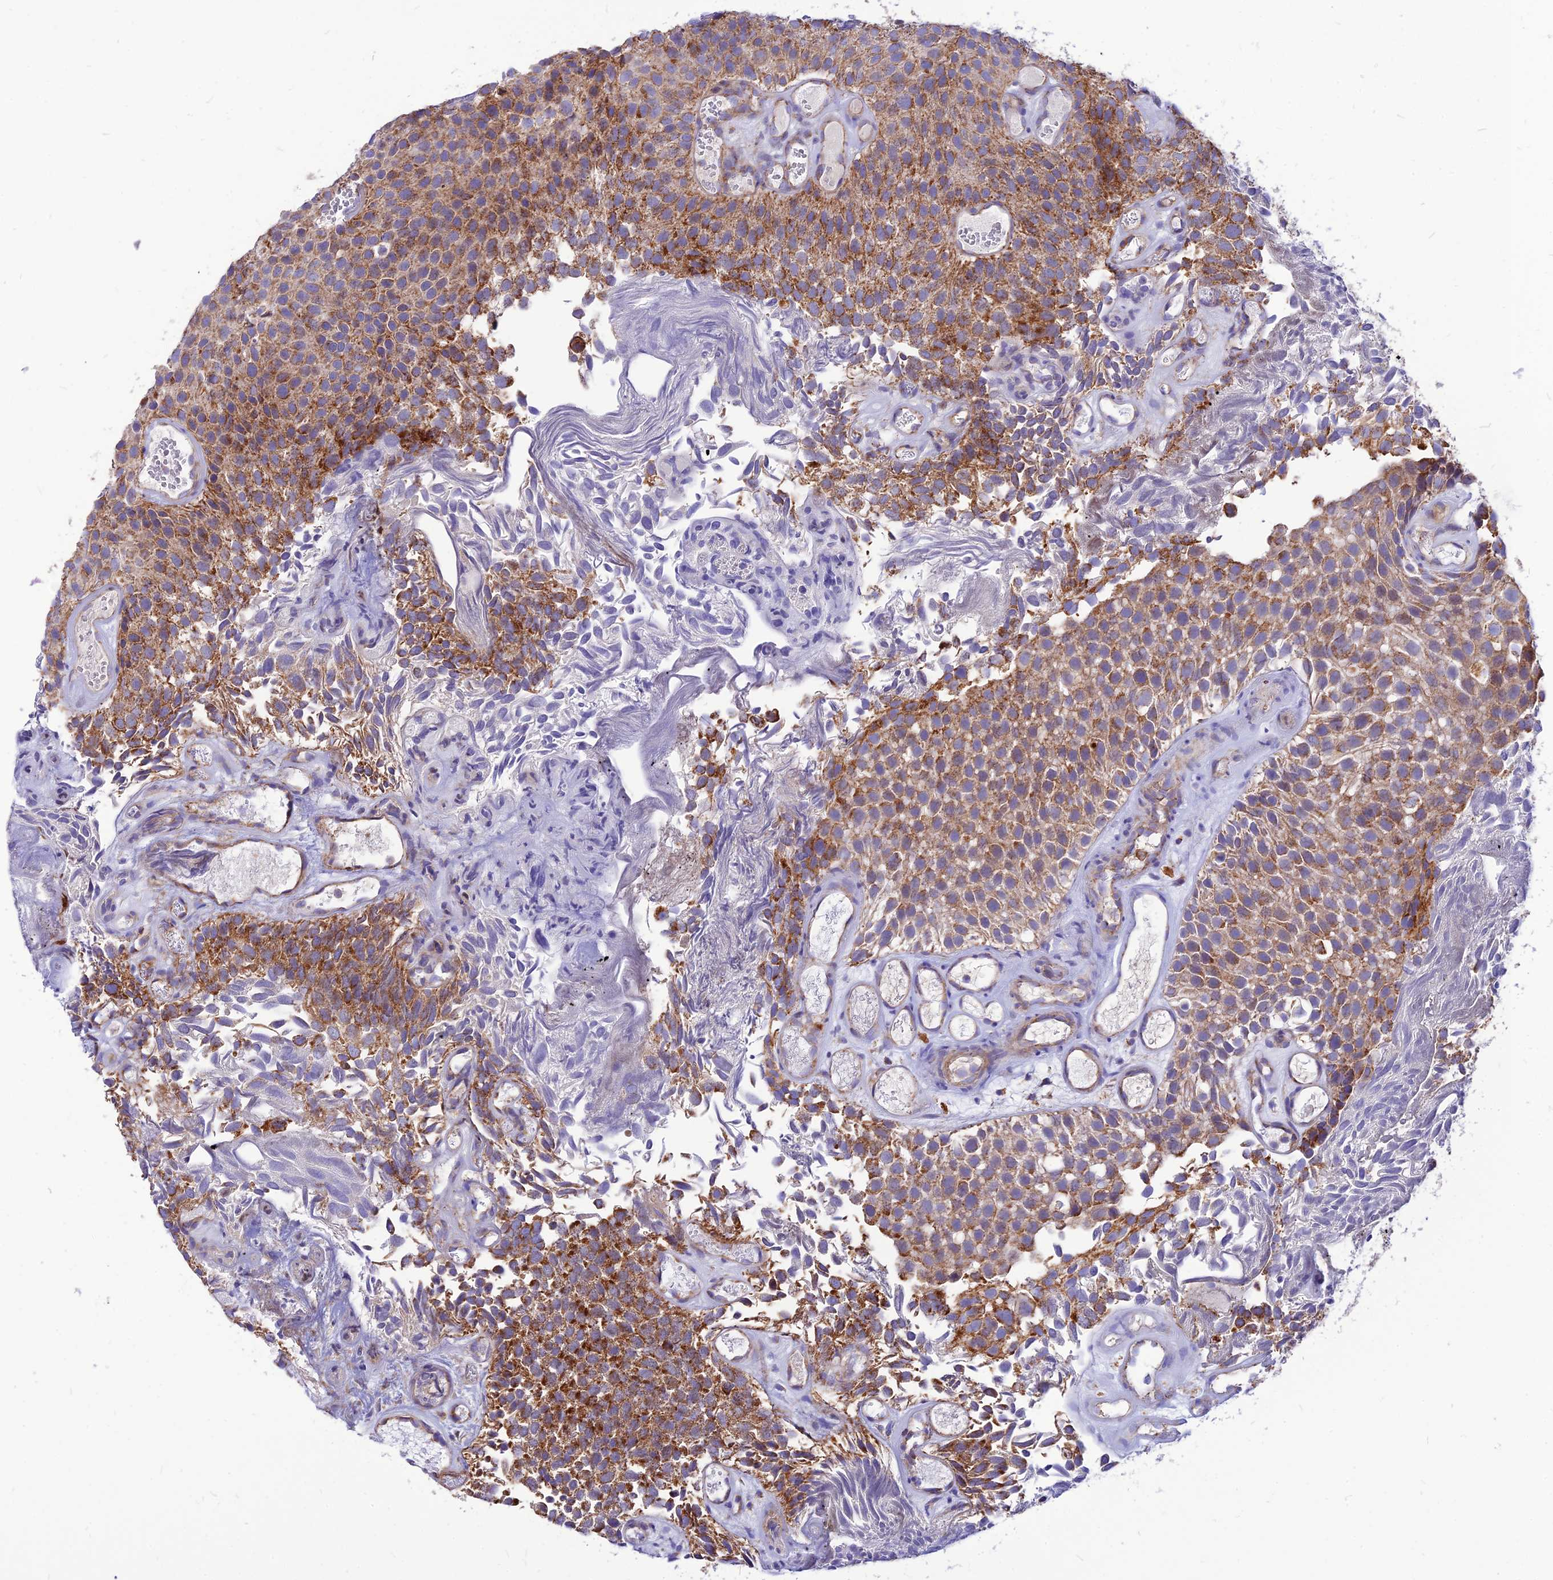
{"staining": {"intensity": "moderate", "quantity": ">75%", "location": "cytoplasmic/membranous"}, "tissue": "urothelial cancer", "cell_type": "Tumor cells", "image_type": "cancer", "snomed": [{"axis": "morphology", "description": "Urothelial carcinoma, Low grade"}, {"axis": "topography", "description": "Urinary bladder"}], "caption": "Immunohistochemistry (IHC) image of low-grade urothelial carcinoma stained for a protein (brown), which displays medium levels of moderate cytoplasmic/membranous positivity in about >75% of tumor cells.", "gene": "ECI1", "patient": {"sex": "male", "age": 89}}